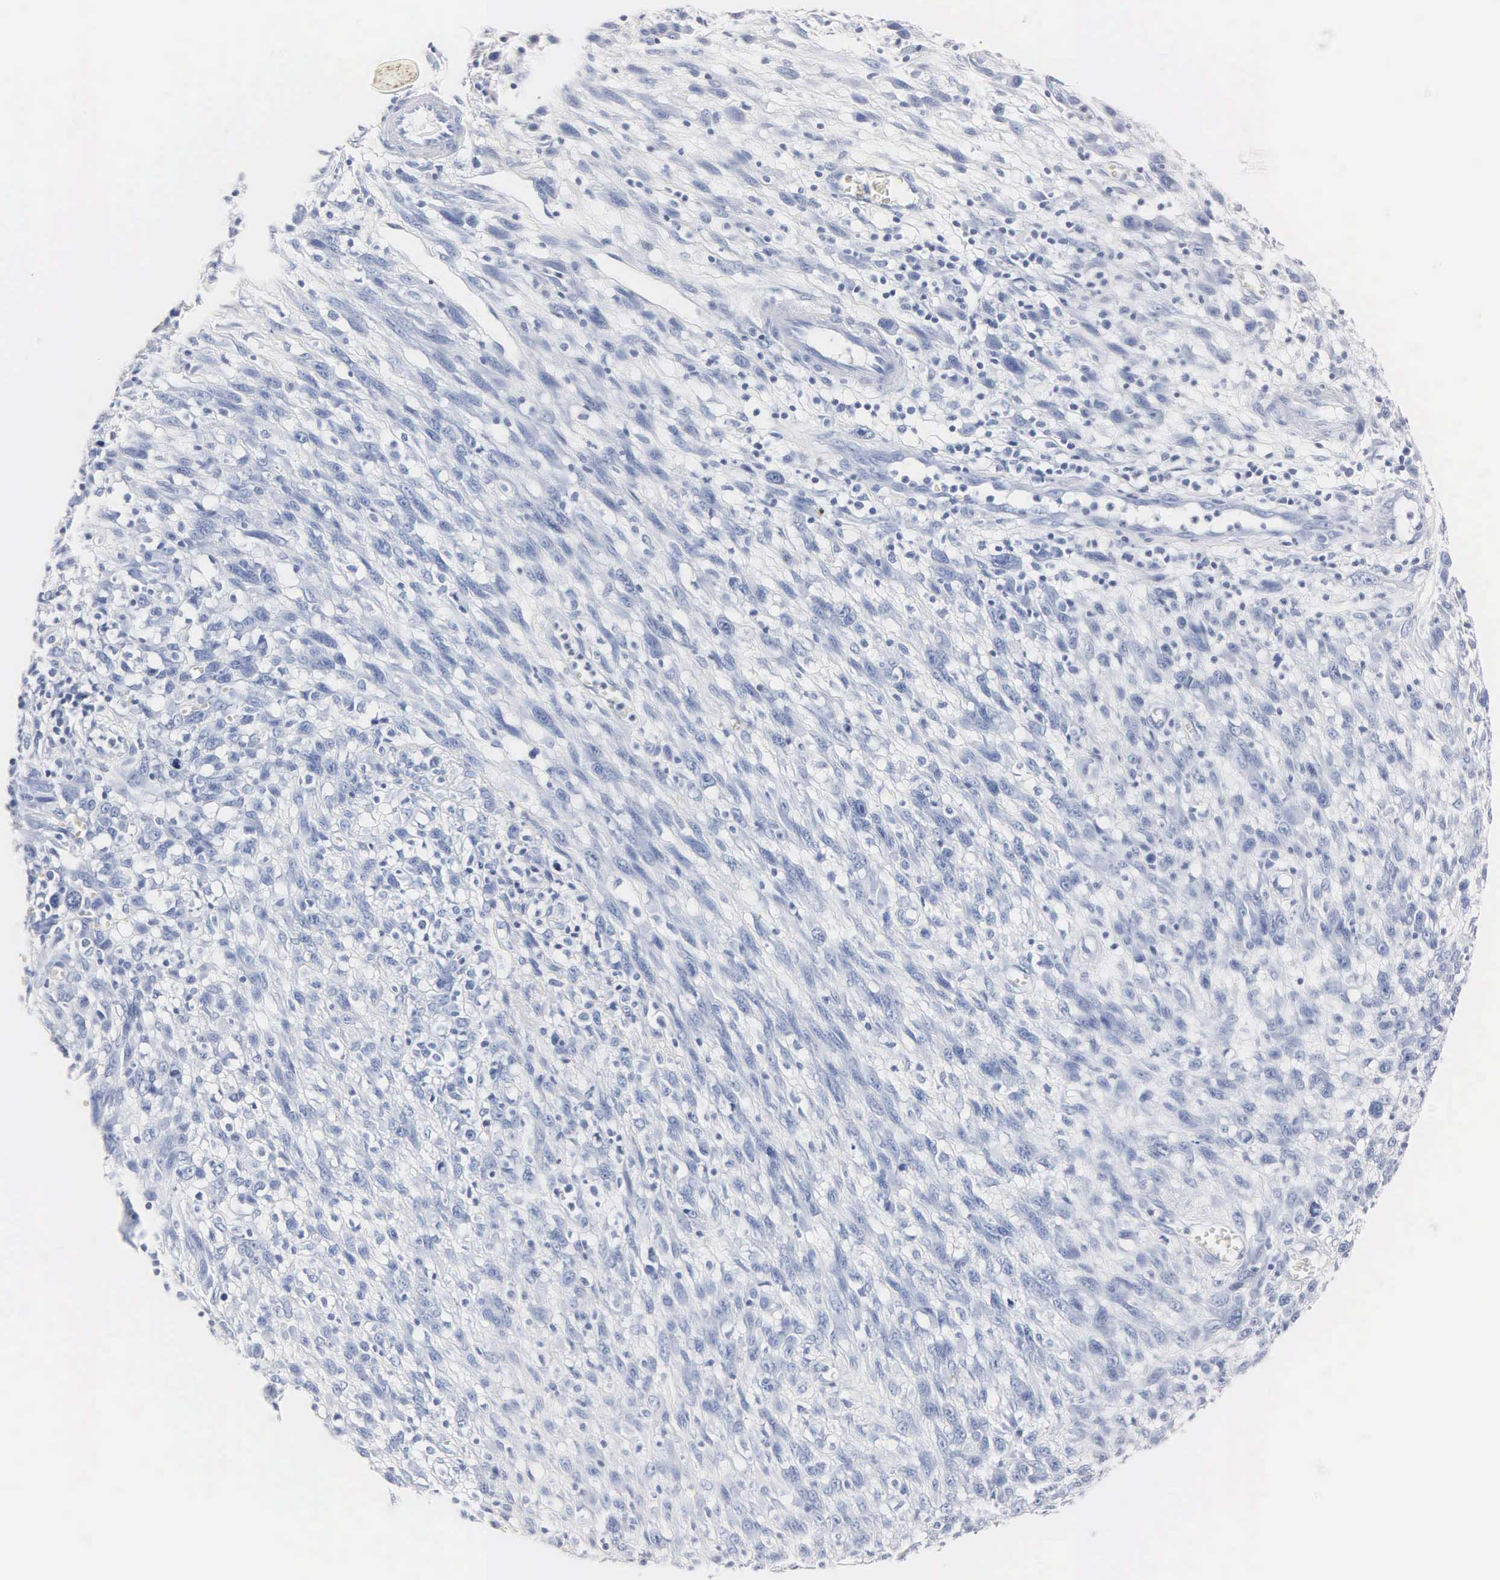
{"staining": {"intensity": "negative", "quantity": "none", "location": "none"}, "tissue": "melanoma", "cell_type": "Tumor cells", "image_type": "cancer", "snomed": [{"axis": "morphology", "description": "Malignant melanoma, NOS"}, {"axis": "topography", "description": "Skin"}], "caption": "Melanoma was stained to show a protein in brown. There is no significant positivity in tumor cells.", "gene": "MB", "patient": {"sex": "male", "age": 51}}